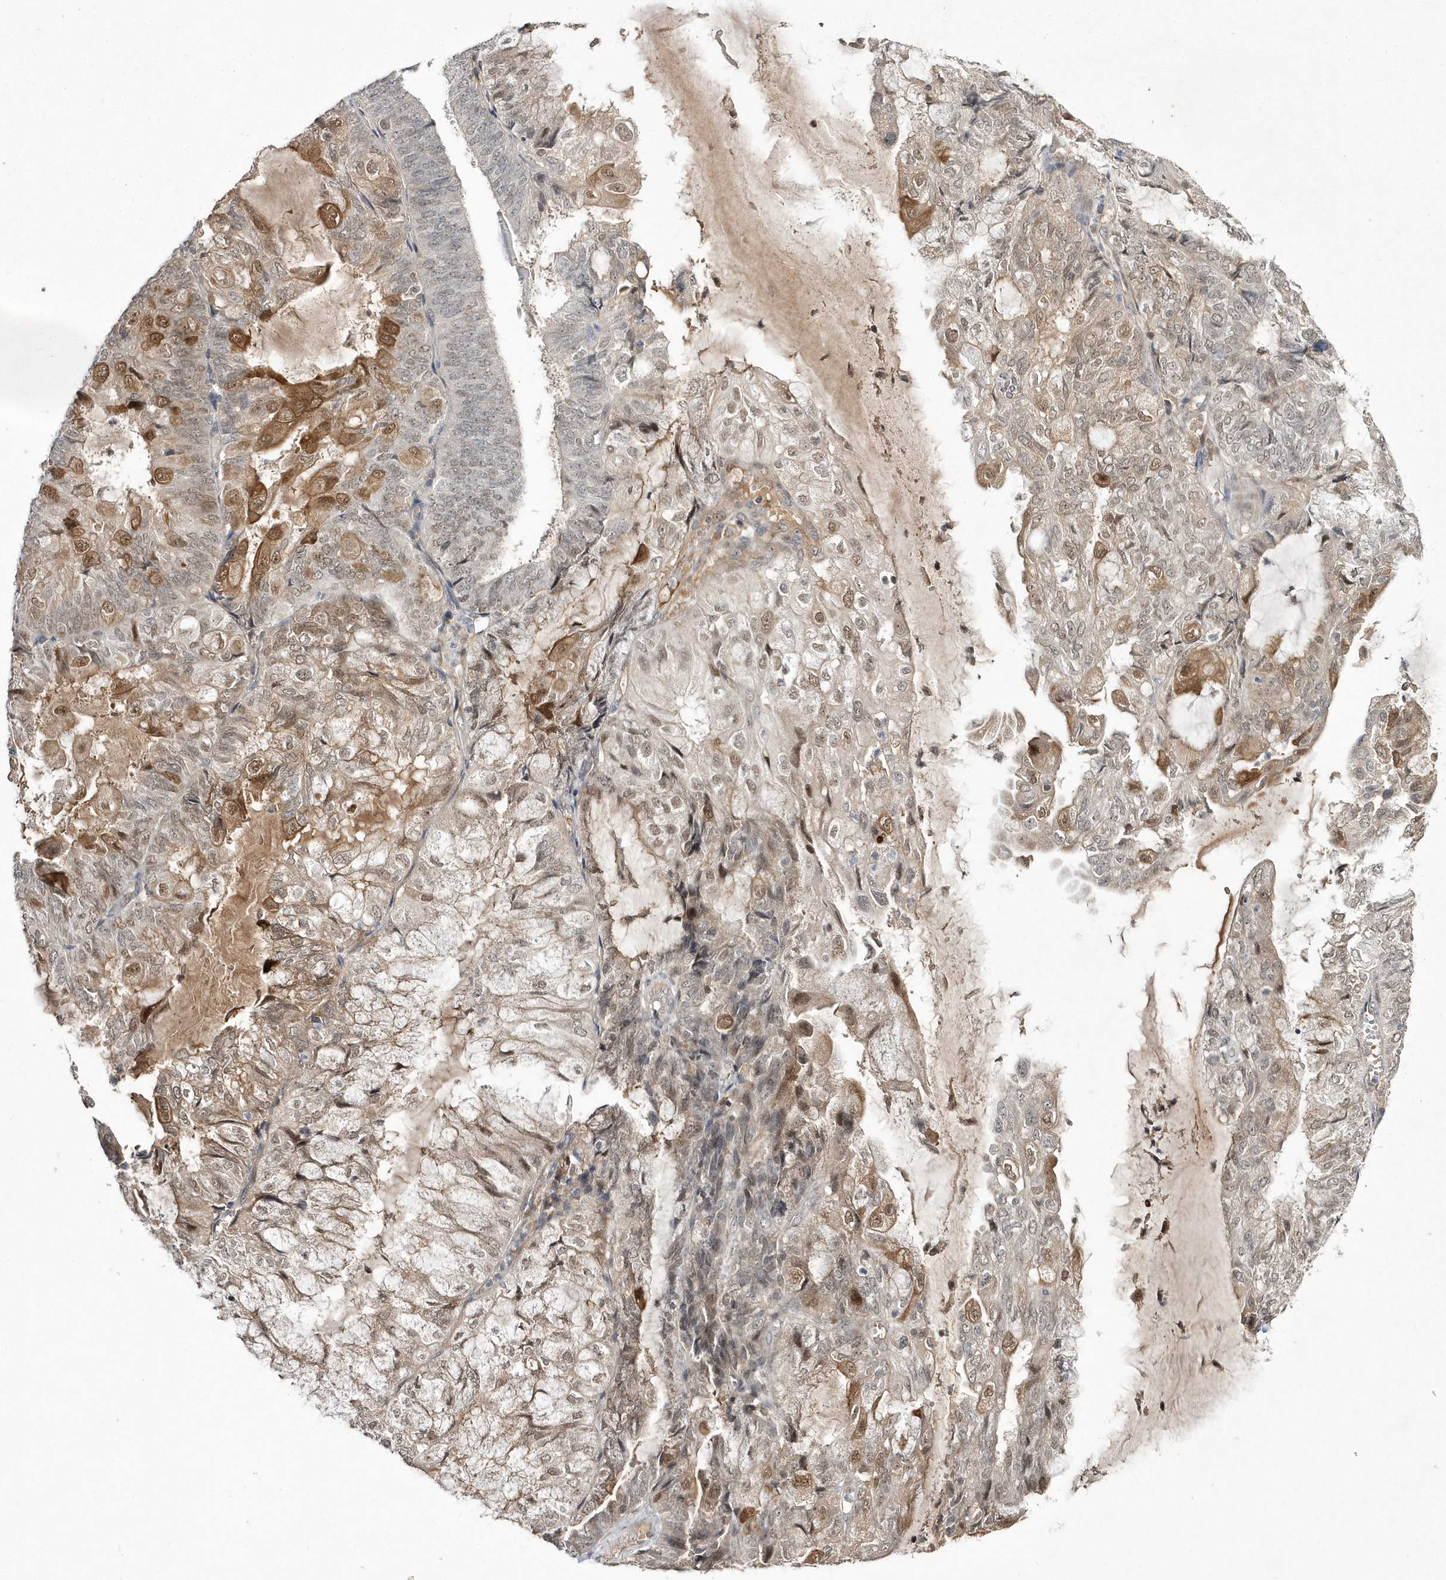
{"staining": {"intensity": "moderate", "quantity": ">75%", "location": "cytoplasmic/membranous,nuclear"}, "tissue": "endometrial cancer", "cell_type": "Tumor cells", "image_type": "cancer", "snomed": [{"axis": "morphology", "description": "Adenocarcinoma, NOS"}, {"axis": "topography", "description": "Endometrium"}], "caption": "Brown immunohistochemical staining in human endometrial cancer demonstrates moderate cytoplasmic/membranous and nuclear expression in about >75% of tumor cells.", "gene": "TMEM132B", "patient": {"sex": "female", "age": 81}}